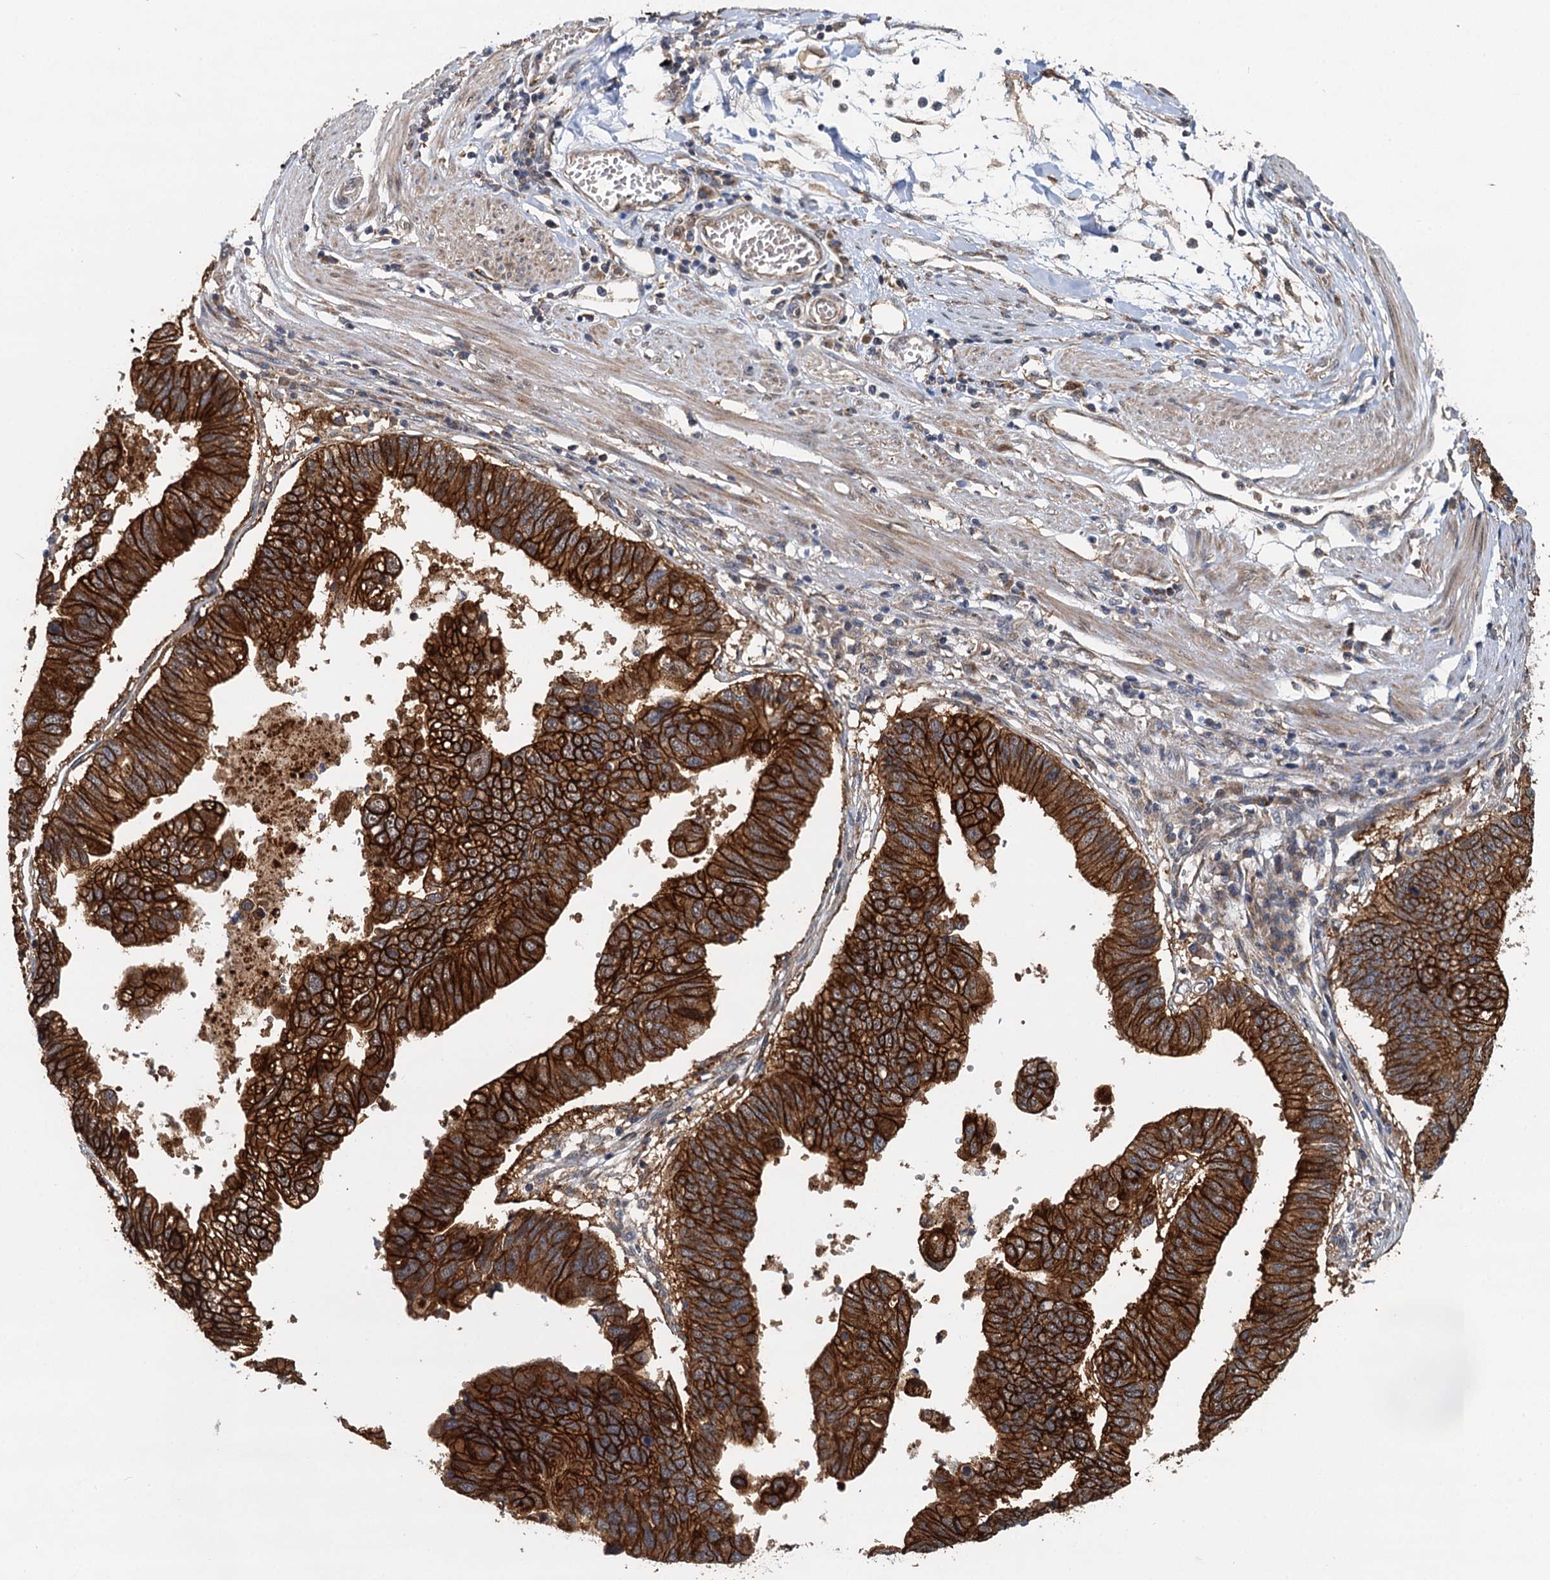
{"staining": {"intensity": "strong", "quantity": ">75%", "location": "cytoplasmic/membranous"}, "tissue": "stomach cancer", "cell_type": "Tumor cells", "image_type": "cancer", "snomed": [{"axis": "morphology", "description": "Adenocarcinoma, NOS"}, {"axis": "topography", "description": "Stomach"}], "caption": "Stomach cancer (adenocarcinoma) was stained to show a protein in brown. There is high levels of strong cytoplasmic/membranous positivity in approximately >75% of tumor cells.", "gene": "LRRK2", "patient": {"sex": "male", "age": 59}}